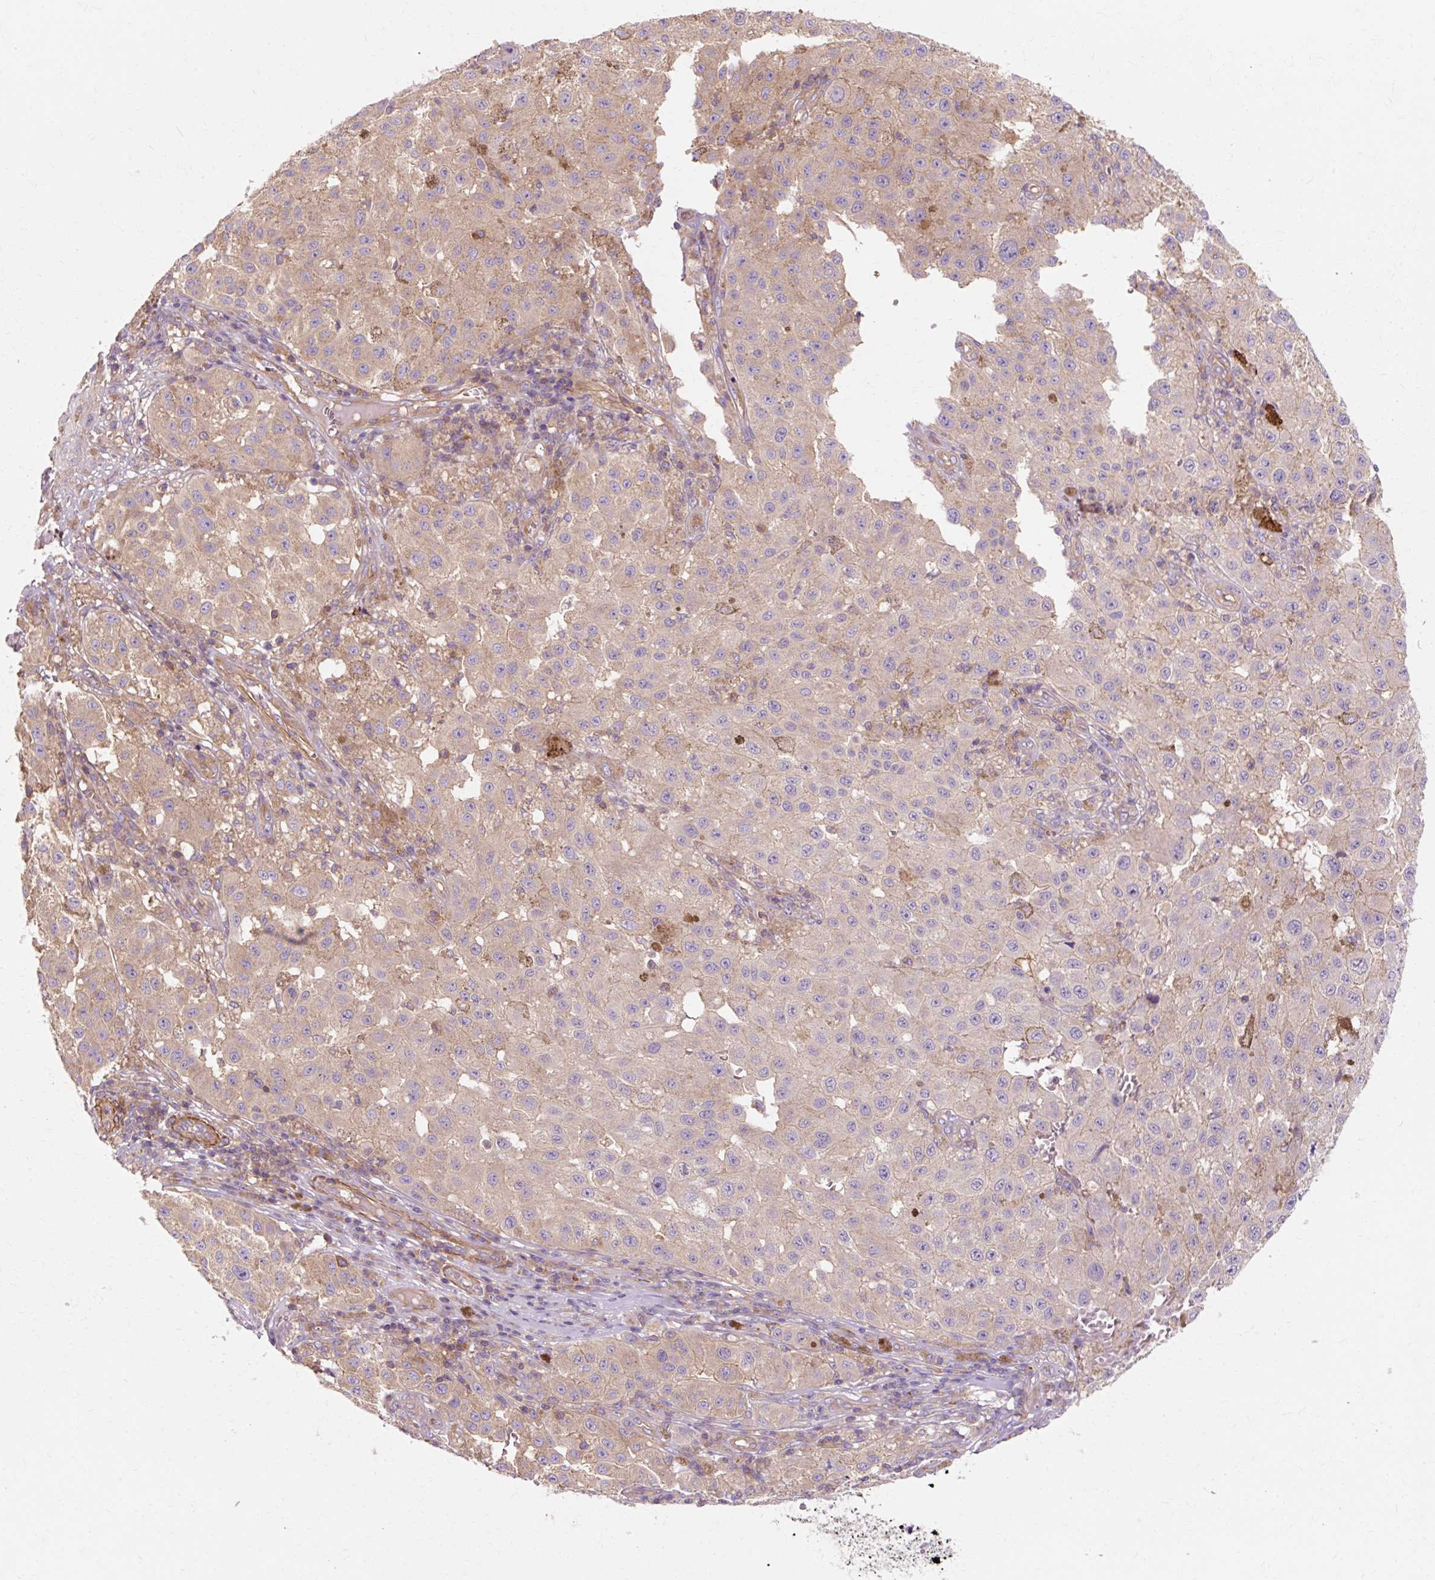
{"staining": {"intensity": "negative", "quantity": "none", "location": "none"}, "tissue": "melanoma", "cell_type": "Tumor cells", "image_type": "cancer", "snomed": [{"axis": "morphology", "description": "Malignant melanoma, NOS"}, {"axis": "topography", "description": "Skin"}], "caption": "The IHC micrograph has no significant positivity in tumor cells of melanoma tissue.", "gene": "TBC1D2B", "patient": {"sex": "female", "age": 64}}